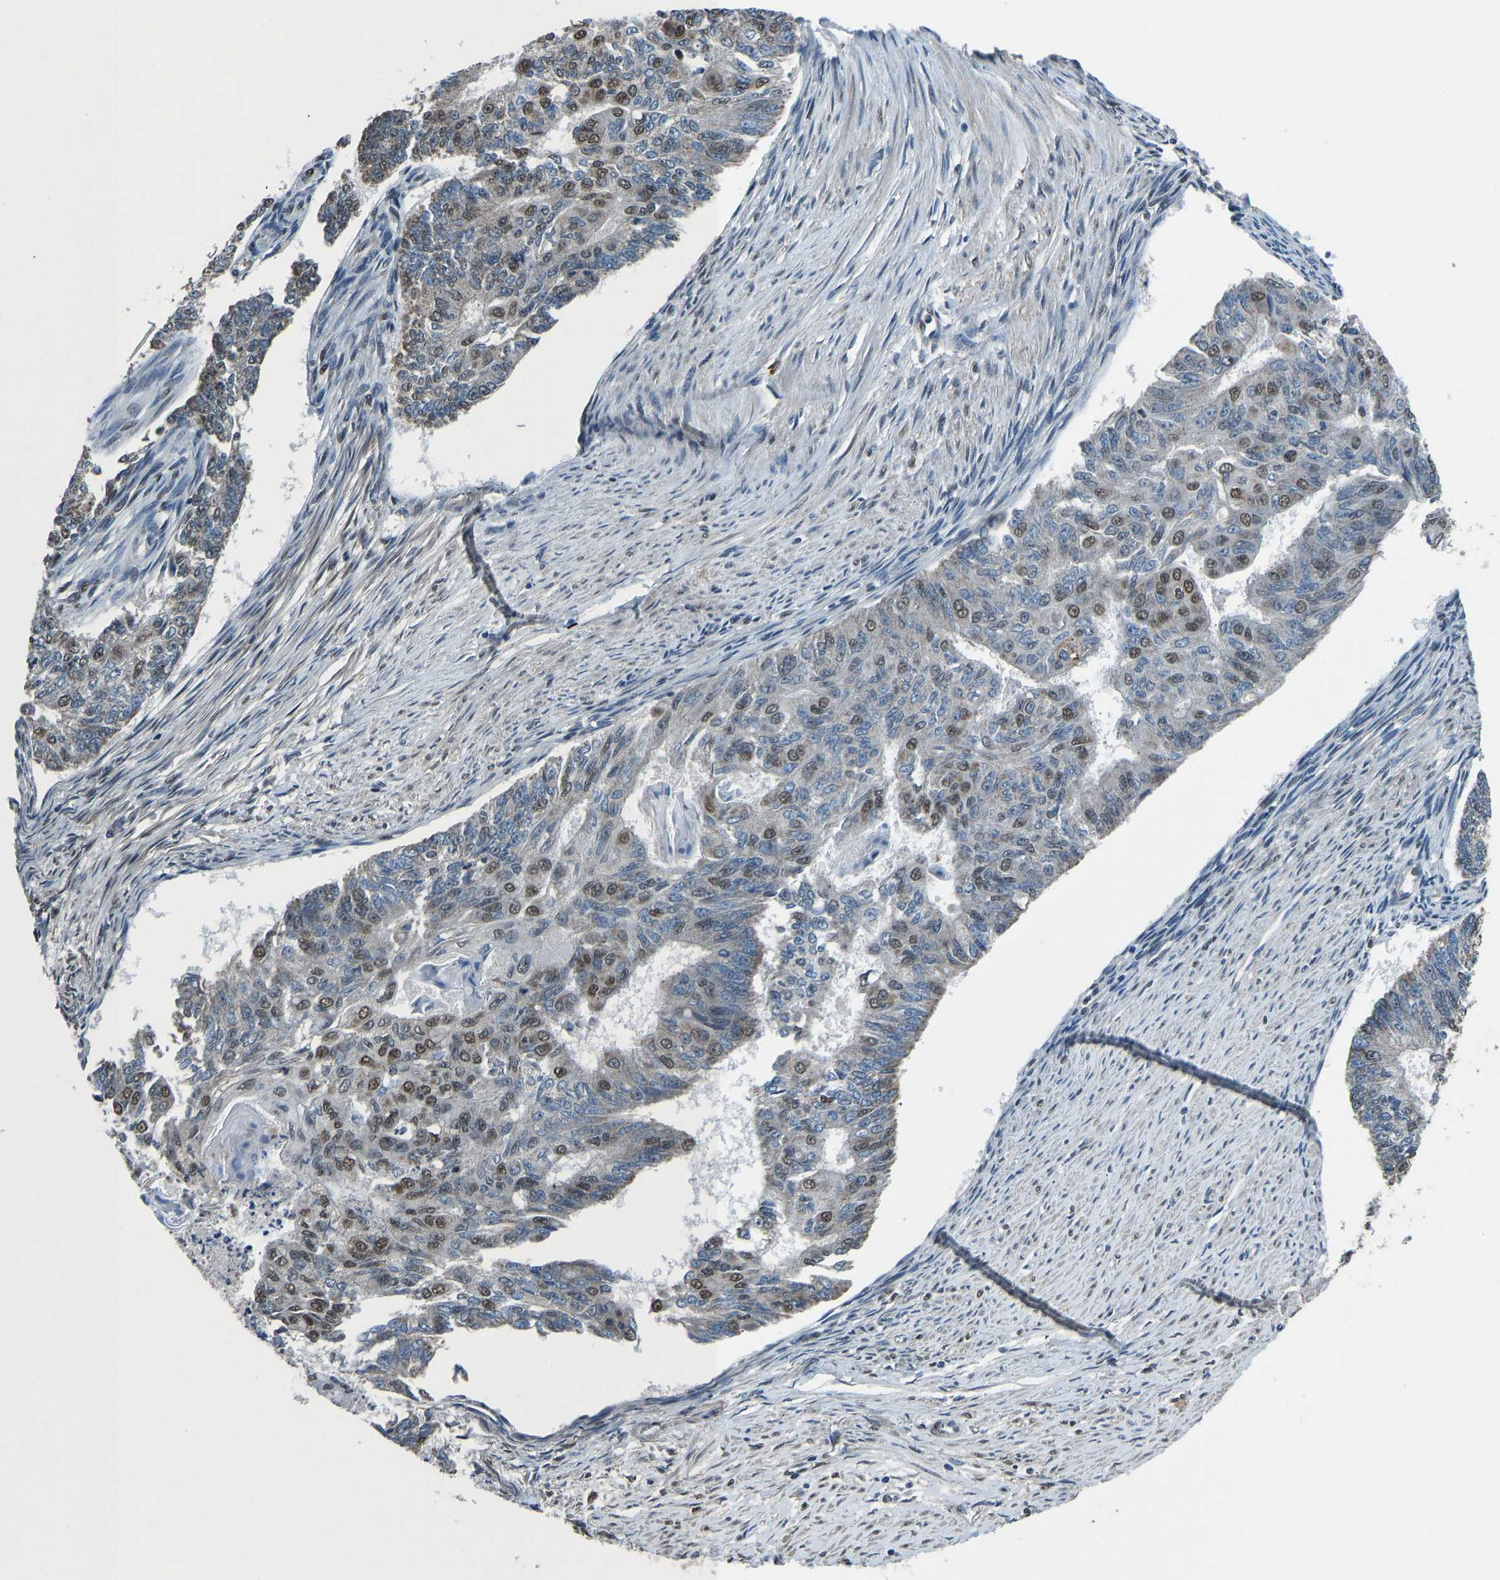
{"staining": {"intensity": "moderate", "quantity": "25%-75%", "location": "nuclear"}, "tissue": "endometrial cancer", "cell_type": "Tumor cells", "image_type": "cancer", "snomed": [{"axis": "morphology", "description": "Adenocarcinoma, NOS"}, {"axis": "topography", "description": "Endometrium"}], "caption": "Protein expression analysis of adenocarcinoma (endometrial) demonstrates moderate nuclear expression in approximately 25%-75% of tumor cells.", "gene": "FOS", "patient": {"sex": "female", "age": 32}}